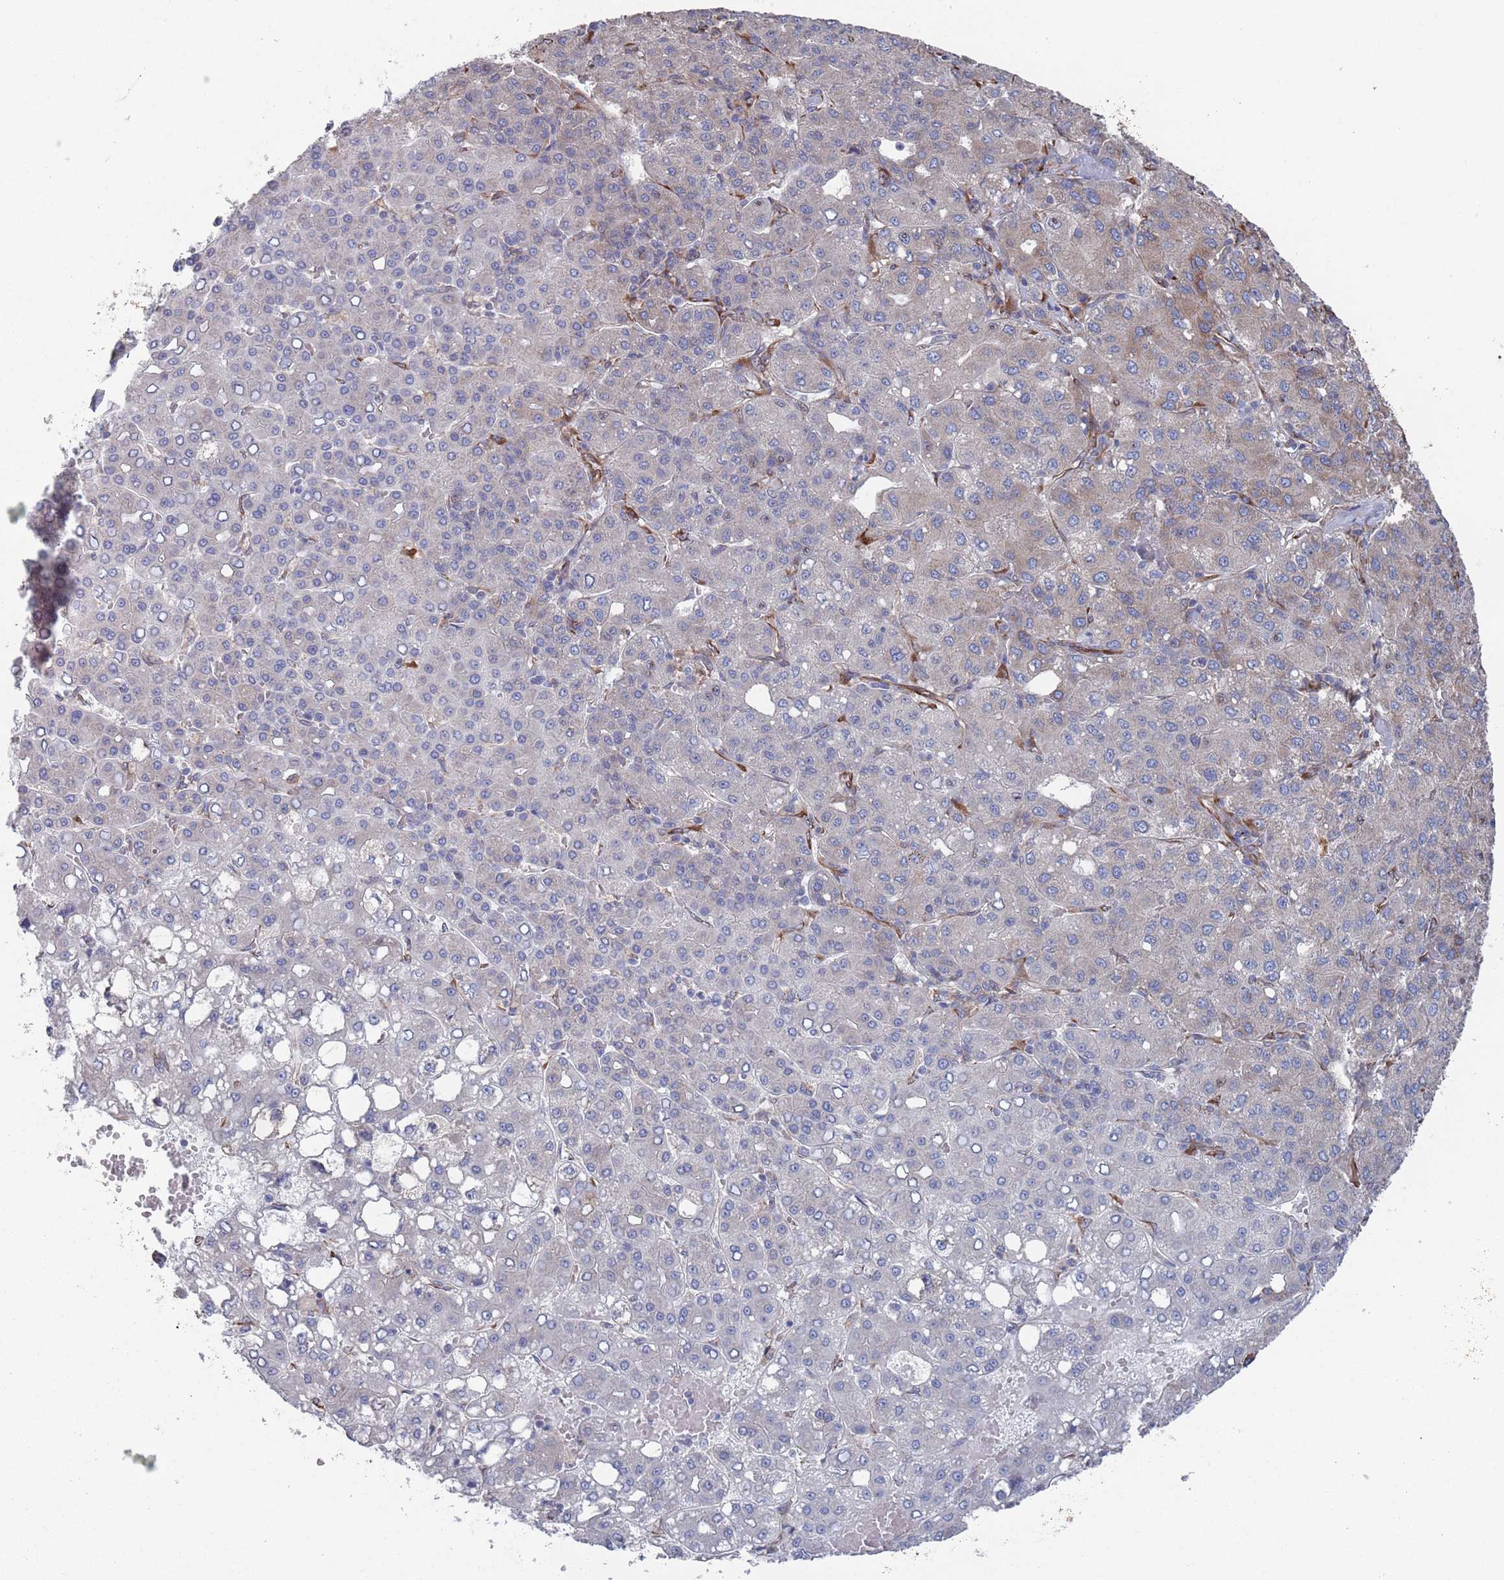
{"staining": {"intensity": "negative", "quantity": "none", "location": "none"}, "tissue": "liver cancer", "cell_type": "Tumor cells", "image_type": "cancer", "snomed": [{"axis": "morphology", "description": "Carcinoma, Hepatocellular, NOS"}, {"axis": "topography", "description": "Liver"}], "caption": "Tumor cells show no significant protein staining in liver cancer (hepatocellular carcinoma). The staining was performed using DAB (3,3'-diaminobenzidine) to visualize the protein expression in brown, while the nuclei were stained in blue with hematoxylin (Magnification: 20x).", "gene": "CCDC106", "patient": {"sex": "male", "age": 65}}